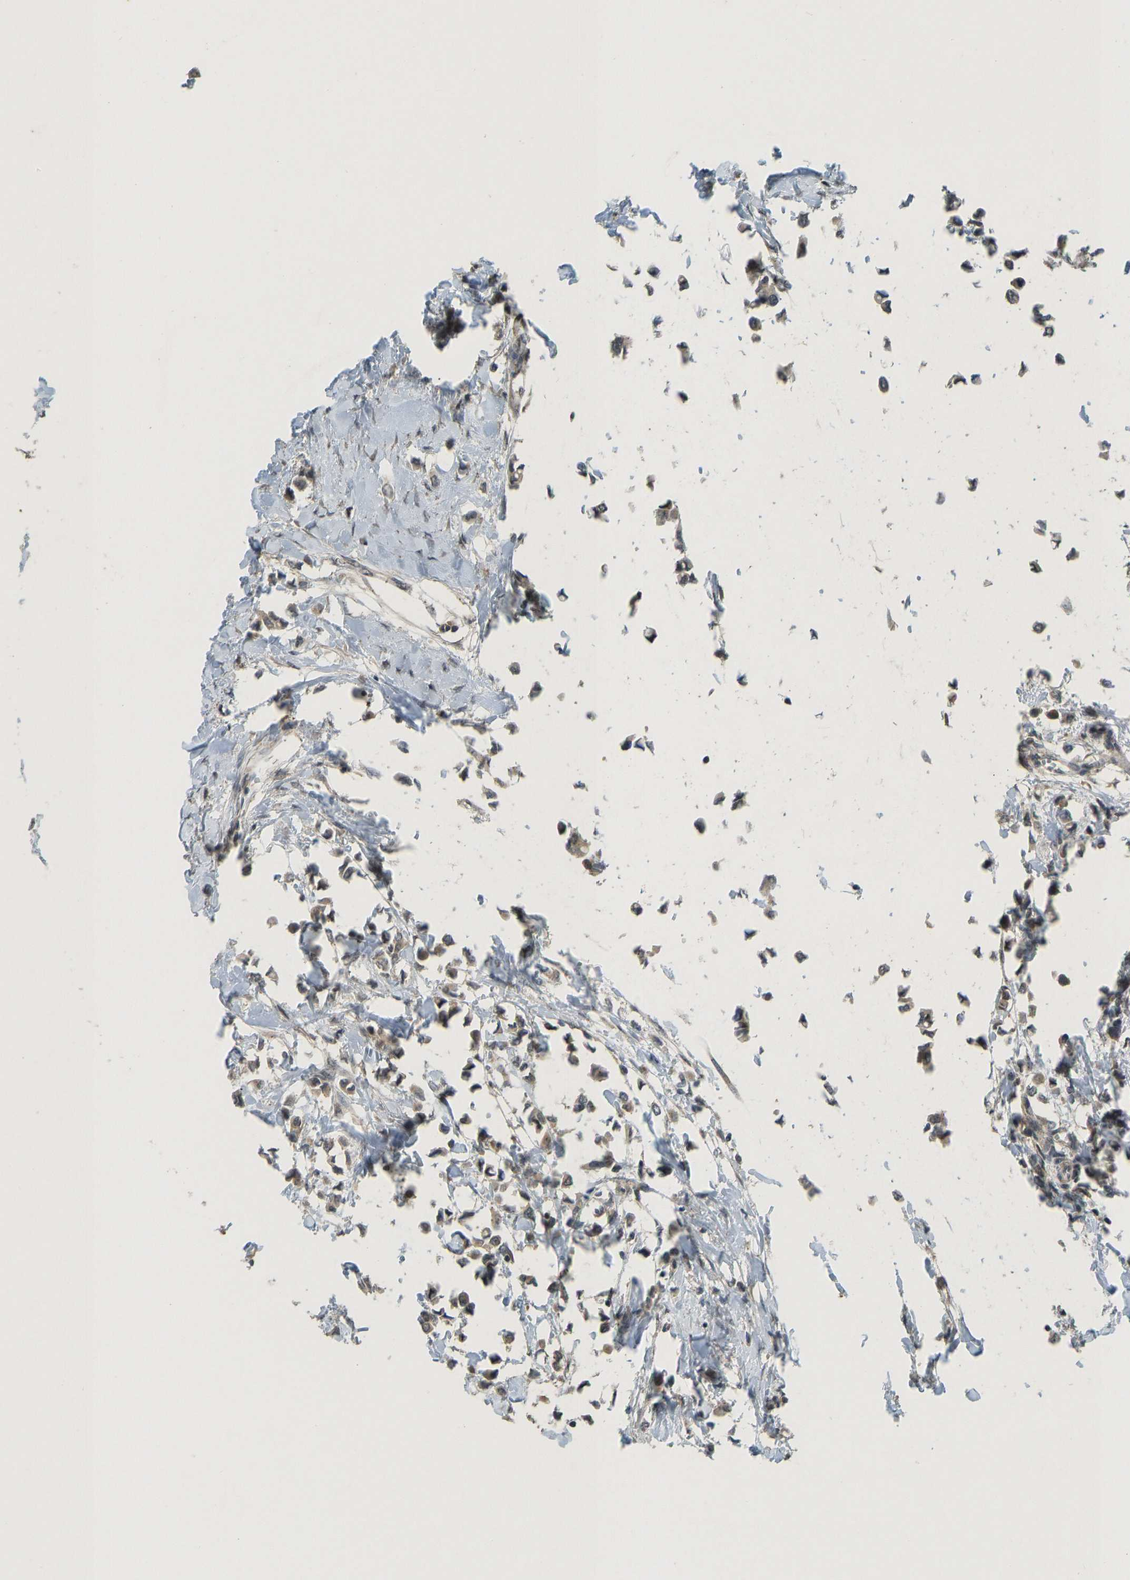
{"staining": {"intensity": "weak", "quantity": ">75%", "location": "cytoplasmic/membranous"}, "tissue": "breast cancer", "cell_type": "Tumor cells", "image_type": "cancer", "snomed": [{"axis": "morphology", "description": "Lobular carcinoma"}, {"axis": "topography", "description": "Breast"}], "caption": "About >75% of tumor cells in human breast cancer (lobular carcinoma) reveal weak cytoplasmic/membranous protein positivity as visualized by brown immunohistochemical staining.", "gene": "ACADS", "patient": {"sex": "female", "age": 51}}